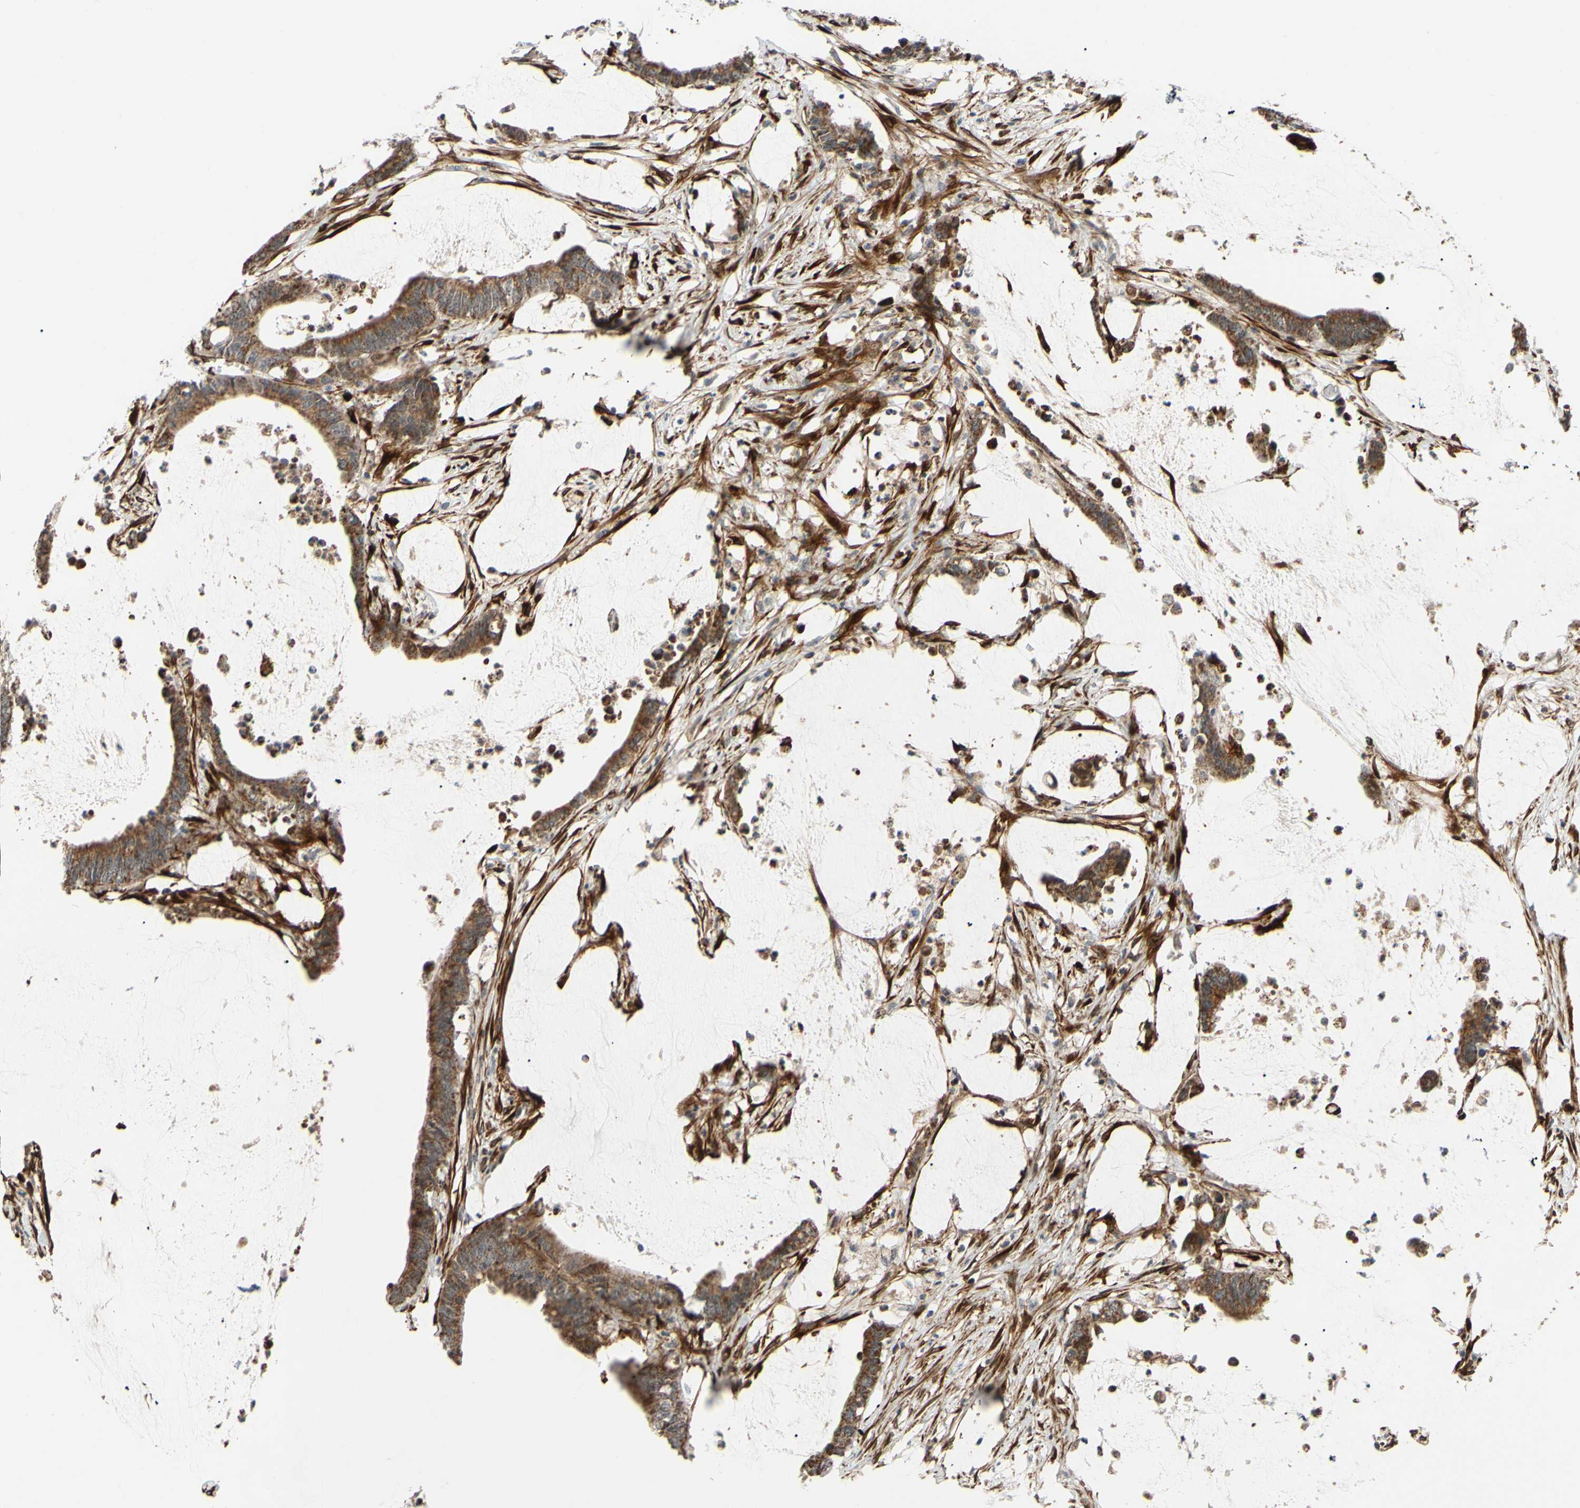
{"staining": {"intensity": "moderate", "quantity": ">75%", "location": "cytoplasmic/membranous"}, "tissue": "colorectal cancer", "cell_type": "Tumor cells", "image_type": "cancer", "snomed": [{"axis": "morphology", "description": "Adenocarcinoma, NOS"}, {"axis": "topography", "description": "Rectum"}], "caption": "An image of human colorectal adenocarcinoma stained for a protein demonstrates moderate cytoplasmic/membranous brown staining in tumor cells.", "gene": "PRAF2", "patient": {"sex": "female", "age": 66}}